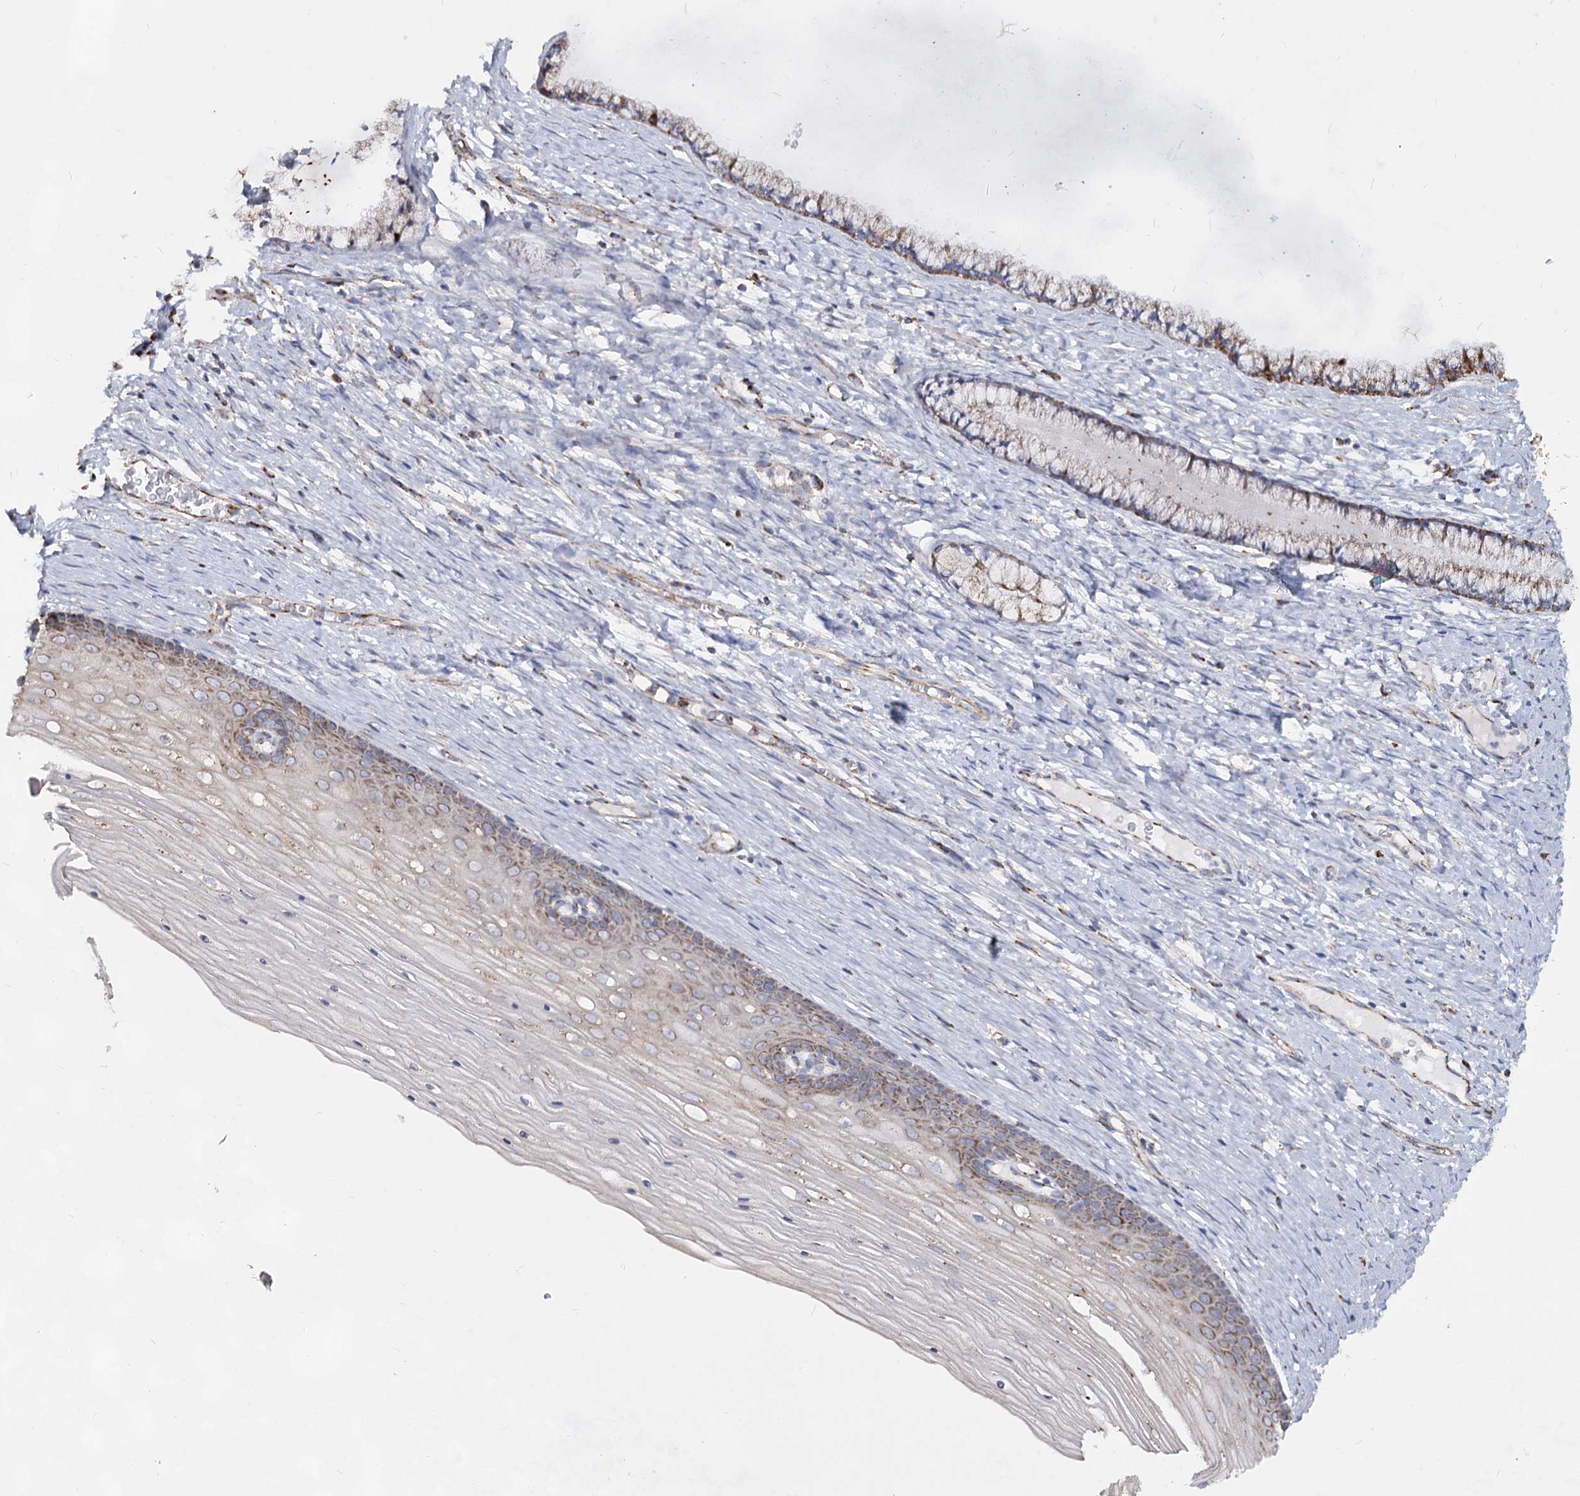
{"staining": {"intensity": "weak", "quantity": "25%-75%", "location": "cytoplasmic/membranous"}, "tissue": "cervix", "cell_type": "Glandular cells", "image_type": "normal", "snomed": [{"axis": "morphology", "description": "Normal tissue, NOS"}, {"axis": "topography", "description": "Cervix"}], "caption": "Protein staining of unremarkable cervix demonstrates weak cytoplasmic/membranous positivity in approximately 25%-75% of glandular cells. Immunohistochemistry stains the protein of interest in brown and the nuclei are stained blue.", "gene": "CCDC73", "patient": {"sex": "female", "age": 42}}